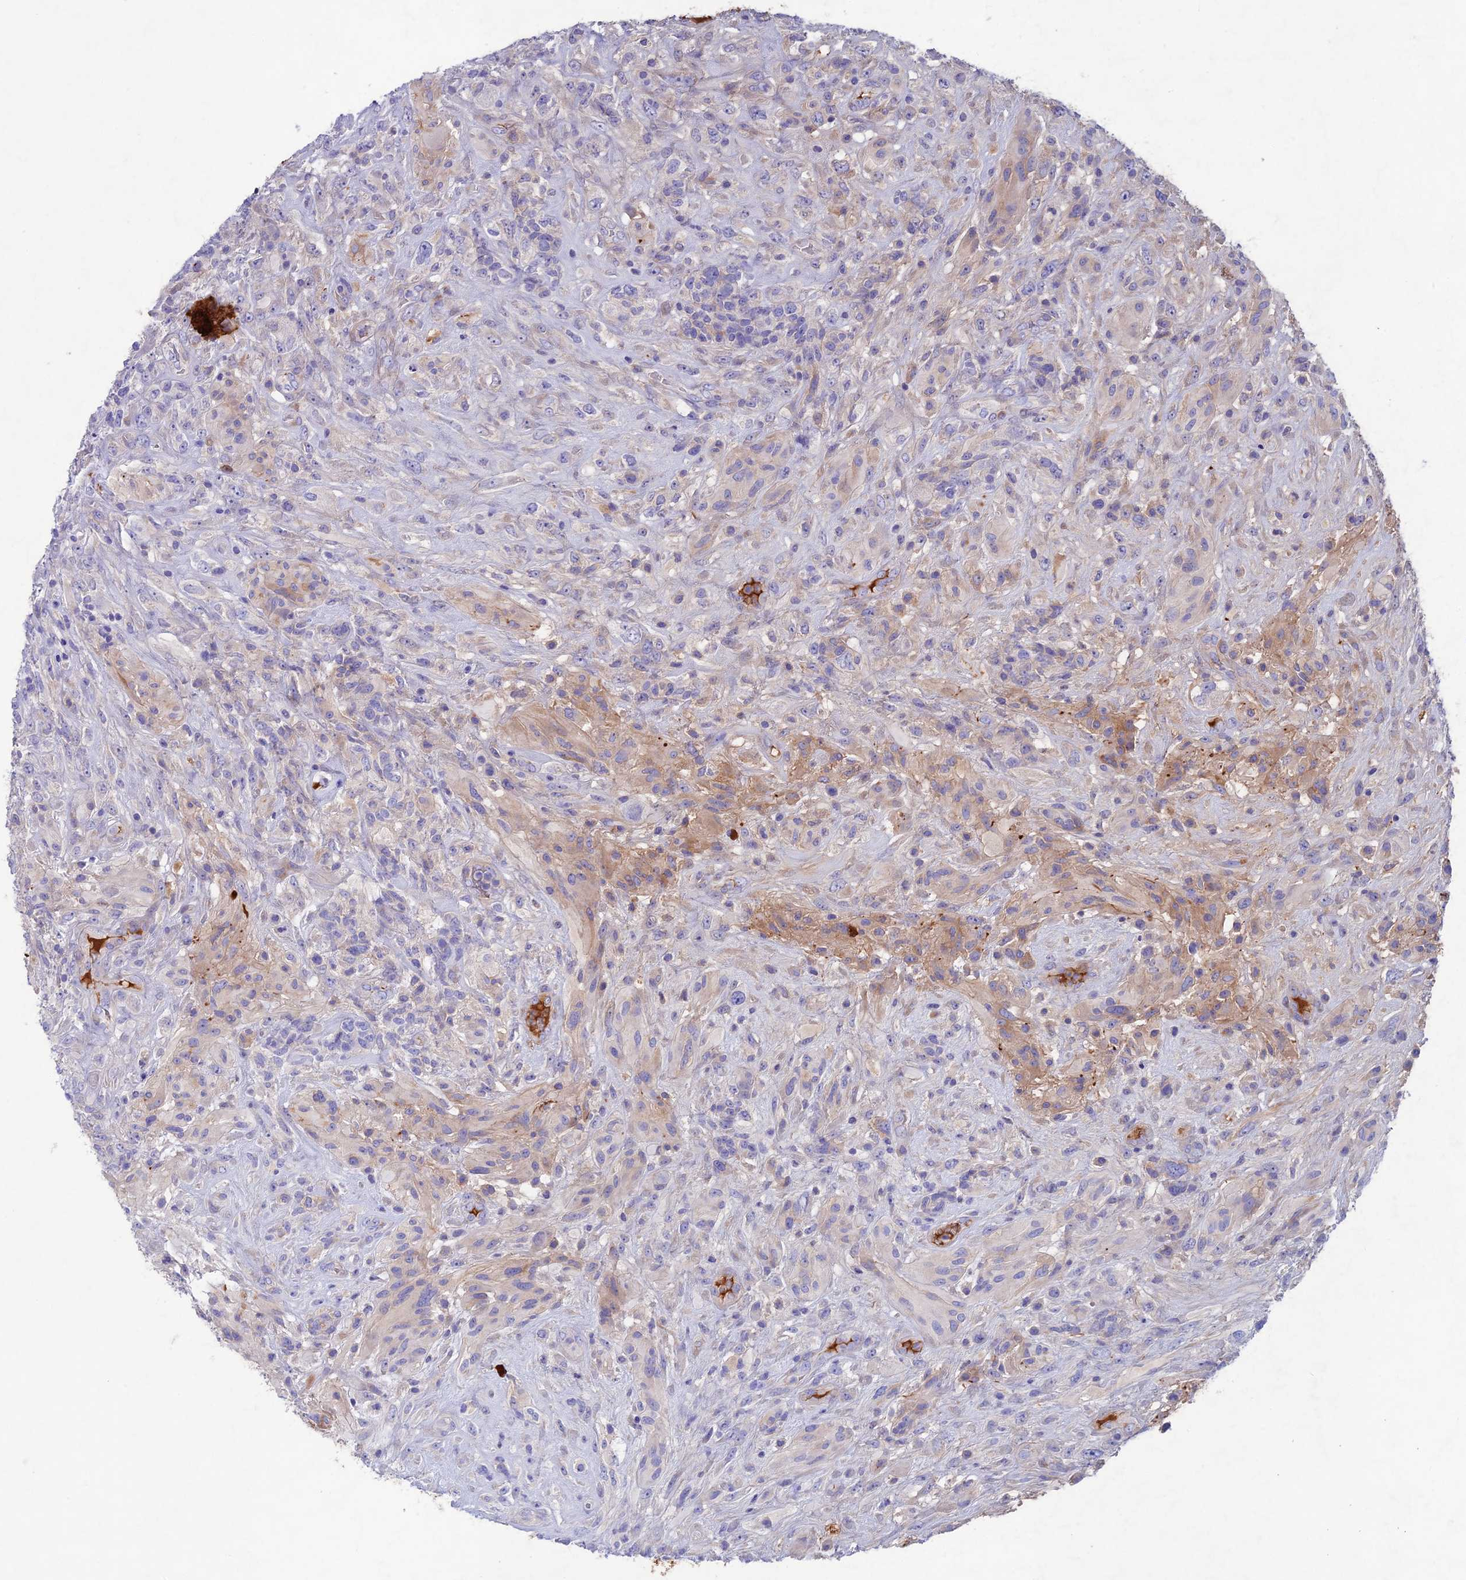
{"staining": {"intensity": "negative", "quantity": "none", "location": "none"}, "tissue": "glioma", "cell_type": "Tumor cells", "image_type": "cancer", "snomed": [{"axis": "morphology", "description": "Glioma, malignant, High grade"}, {"axis": "topography", "description": "Brain"}], "caption": "Malignant glioma (high-grade) was stained to show a protein in brown. There is no significant expression in tumor cells. Brightfield microscopy of immunohistochemistry (IHC) stained with DAB (3,3'-diaminobenzidine) (brown) and hematoxylin (blue), captured at high magnification.", "gene": "SNAP91", "patient": {"sex": "male", "age": 61}}